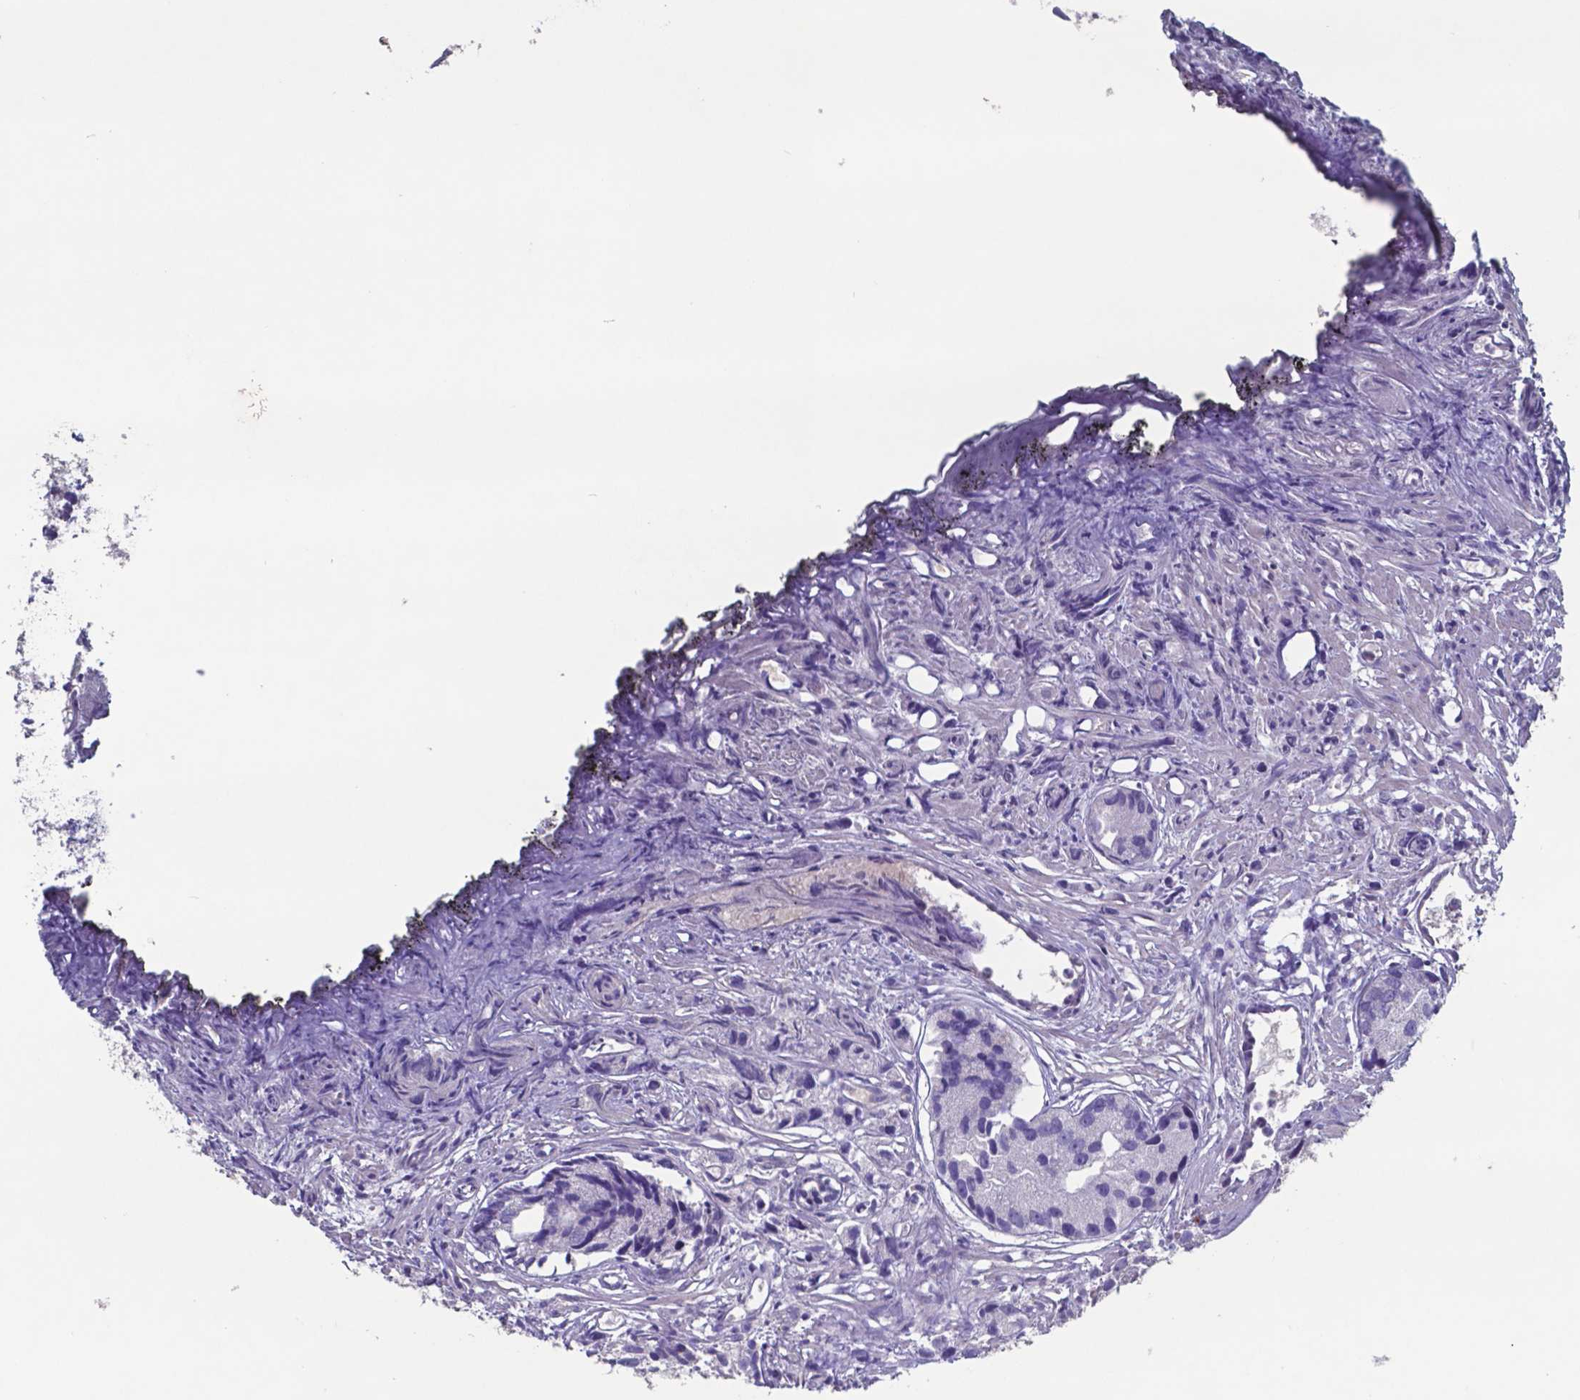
{"staining": {"intensity": "negative", "quantity": "none", "location": "none"}, "tissue": "prostate cancer", "cell_type": "Tumor cells", "image_type": "cancer", "snomed": [{"axis": "morphology", "description": "Adenocarcinoma, High grade"}, {"axis": "topography", "description": "Prostate"}], "caption": "A high-resolution image shows immunohistochemistry (IHC) staining of prostate cancer, which reveals no significant staining in tumor cells.", "gene": "TTR", "patient": {"sex": "male", "age": 68}}